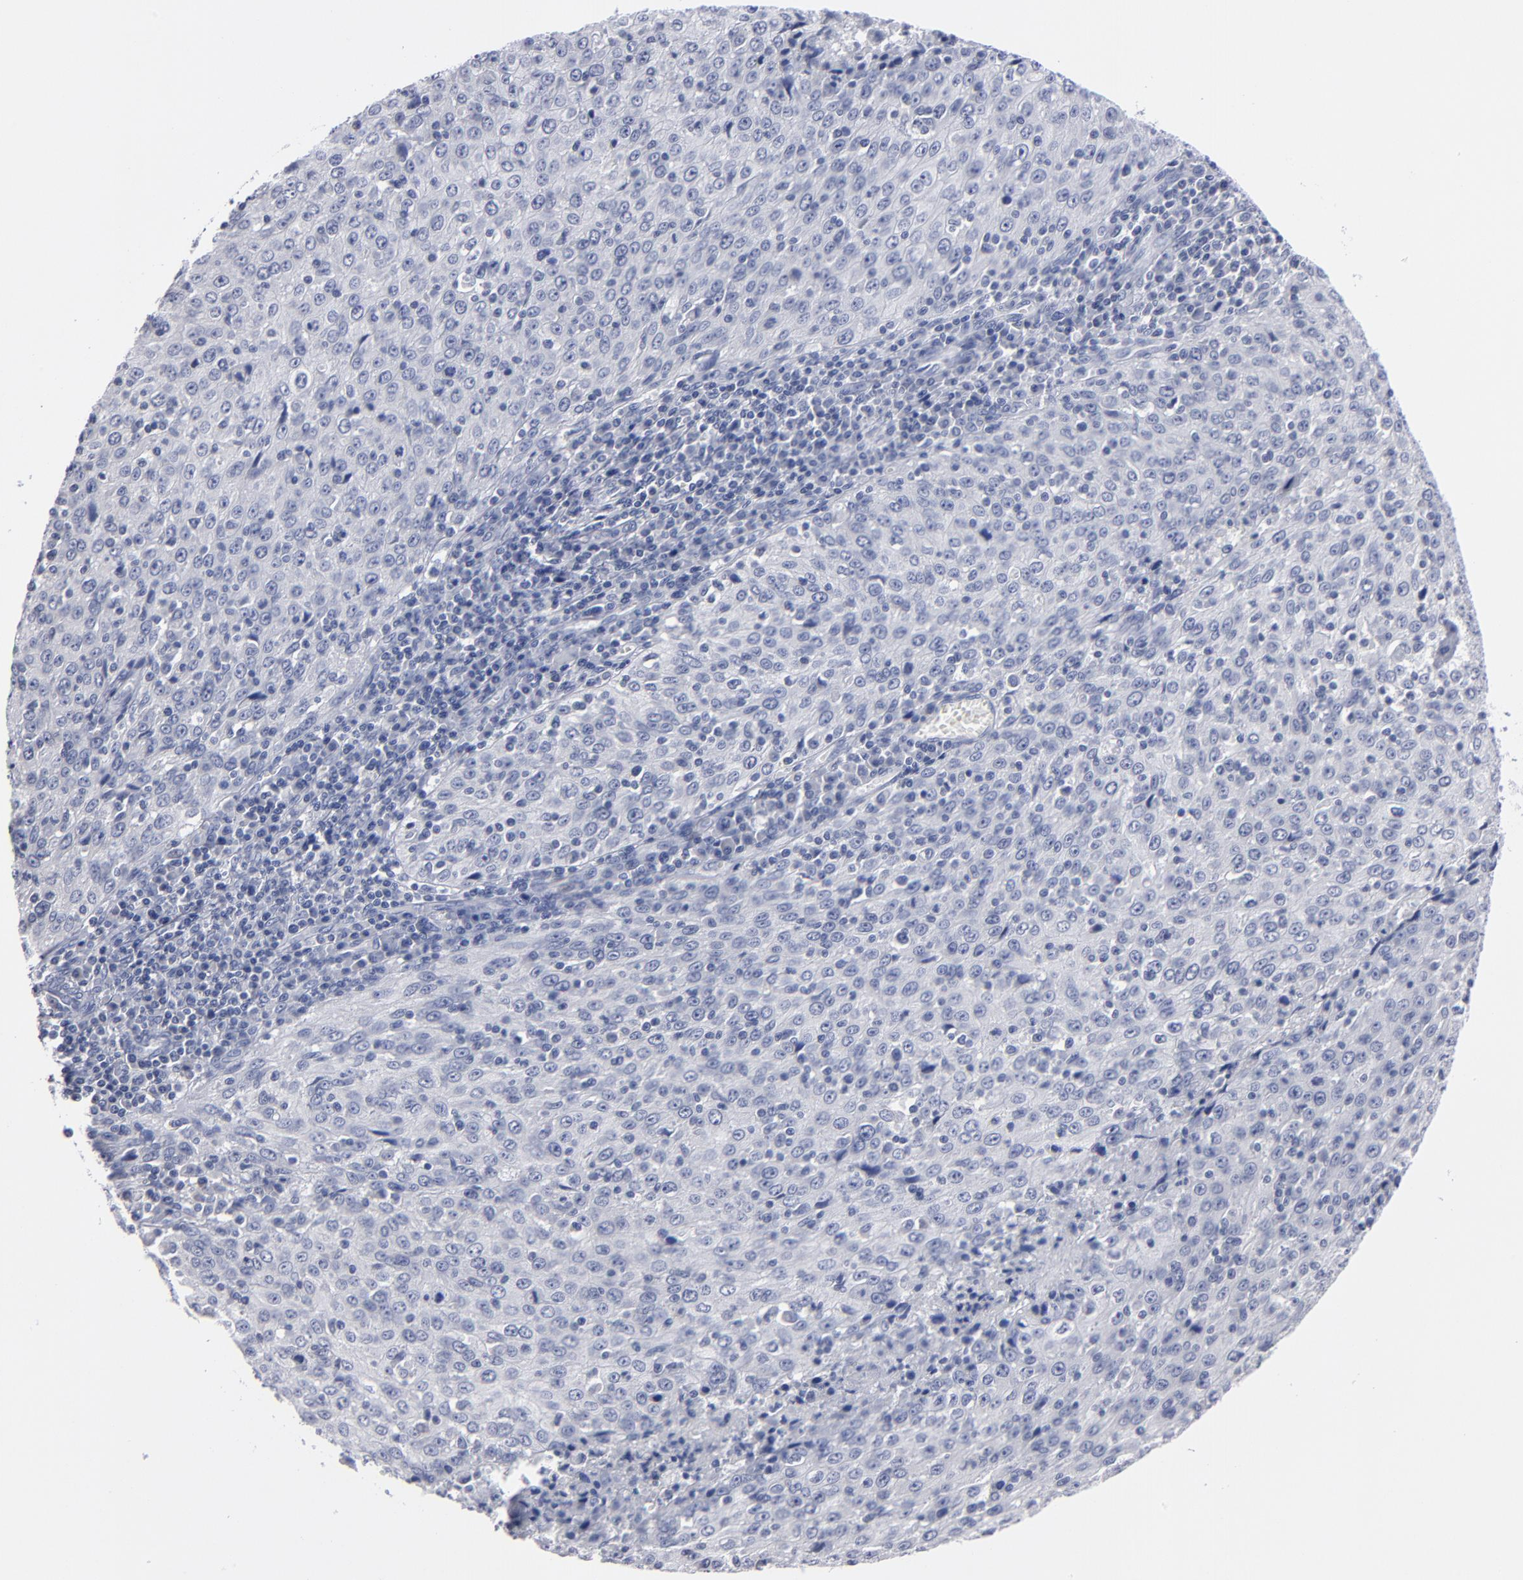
{"staining": {"intensity": "negative", "quantity": "none", "location": "none"}, "tissue": "cervical cancer", "cell_type": "Tumor cells", "image_type": "cancer", "snomed": [{"axis": "morphology", "description": "Squamous cell carcinoma, NOS"}, {"axis": "topography", "description": "Cervix"}], "caption": "Cervical squamous cell carcinoma was stained to show a protein in brown. There is no significant expression in tumor cells.", "gene": "RPH3A", "patient": {"sex": "female", "age": 27}}